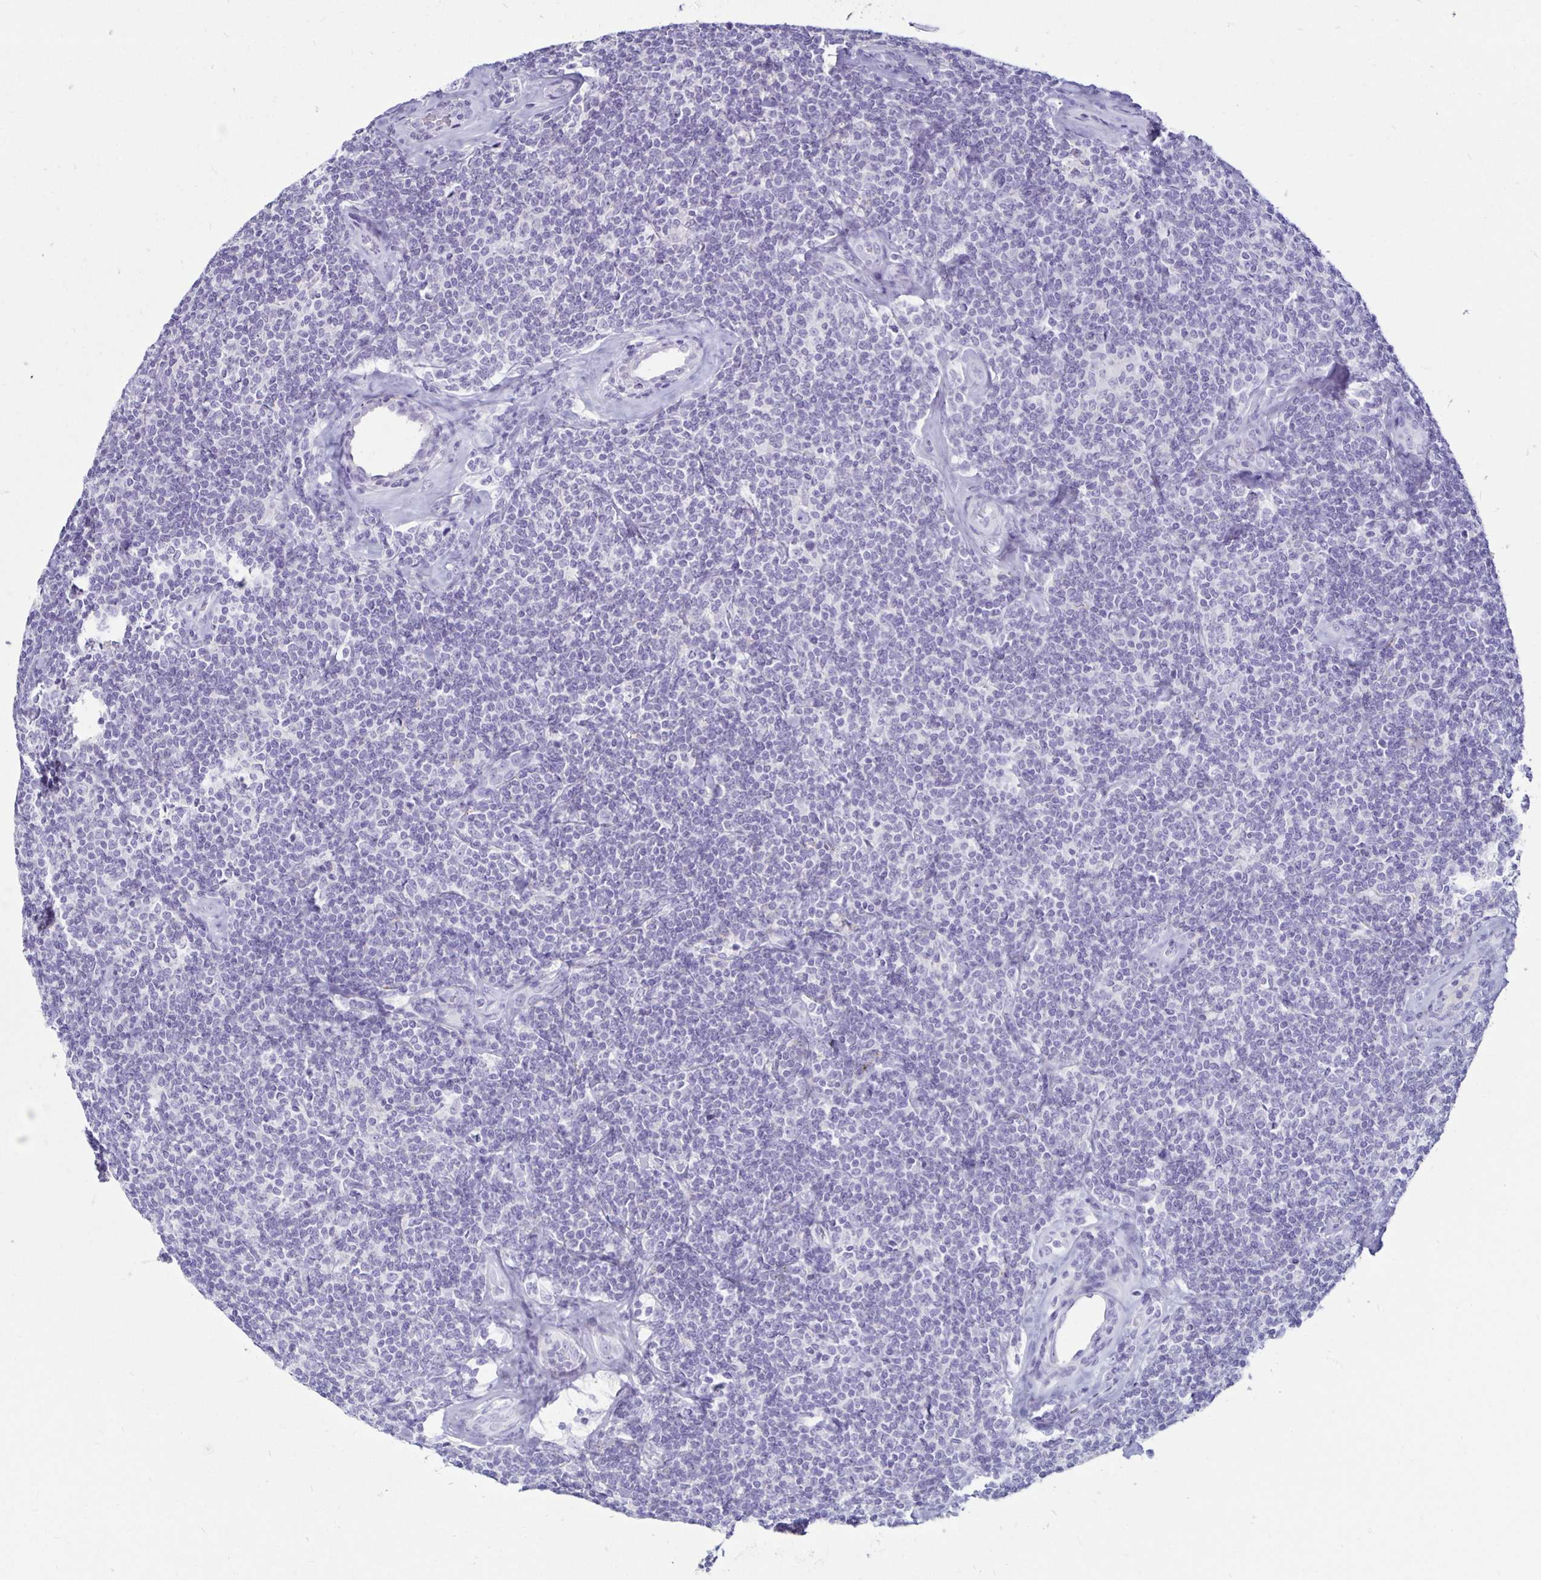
{"staining": {"intensity": "negative", "quantity": "none", "location": "none"}, "tissue": "lymphoma", "cell_type": "Tumor cells", "image_type": "cancer", "snomed": [{"axis": "morphology", "description": "Malignant lymphoma, non-Hodgkin's type, Low grade"}, {"axis": "topography", "description": "Lymph node"}], "caption": "High magnification brightfield microscopy of low-grade malignant lymphoma, non-Hodgkin's type stained with DAB (brown) and counterstained with hematoxylin (blue): tumor cells show no significant positivity.", "gene": "TIMP1", "patient": {"sex": "female", "age": 56}}